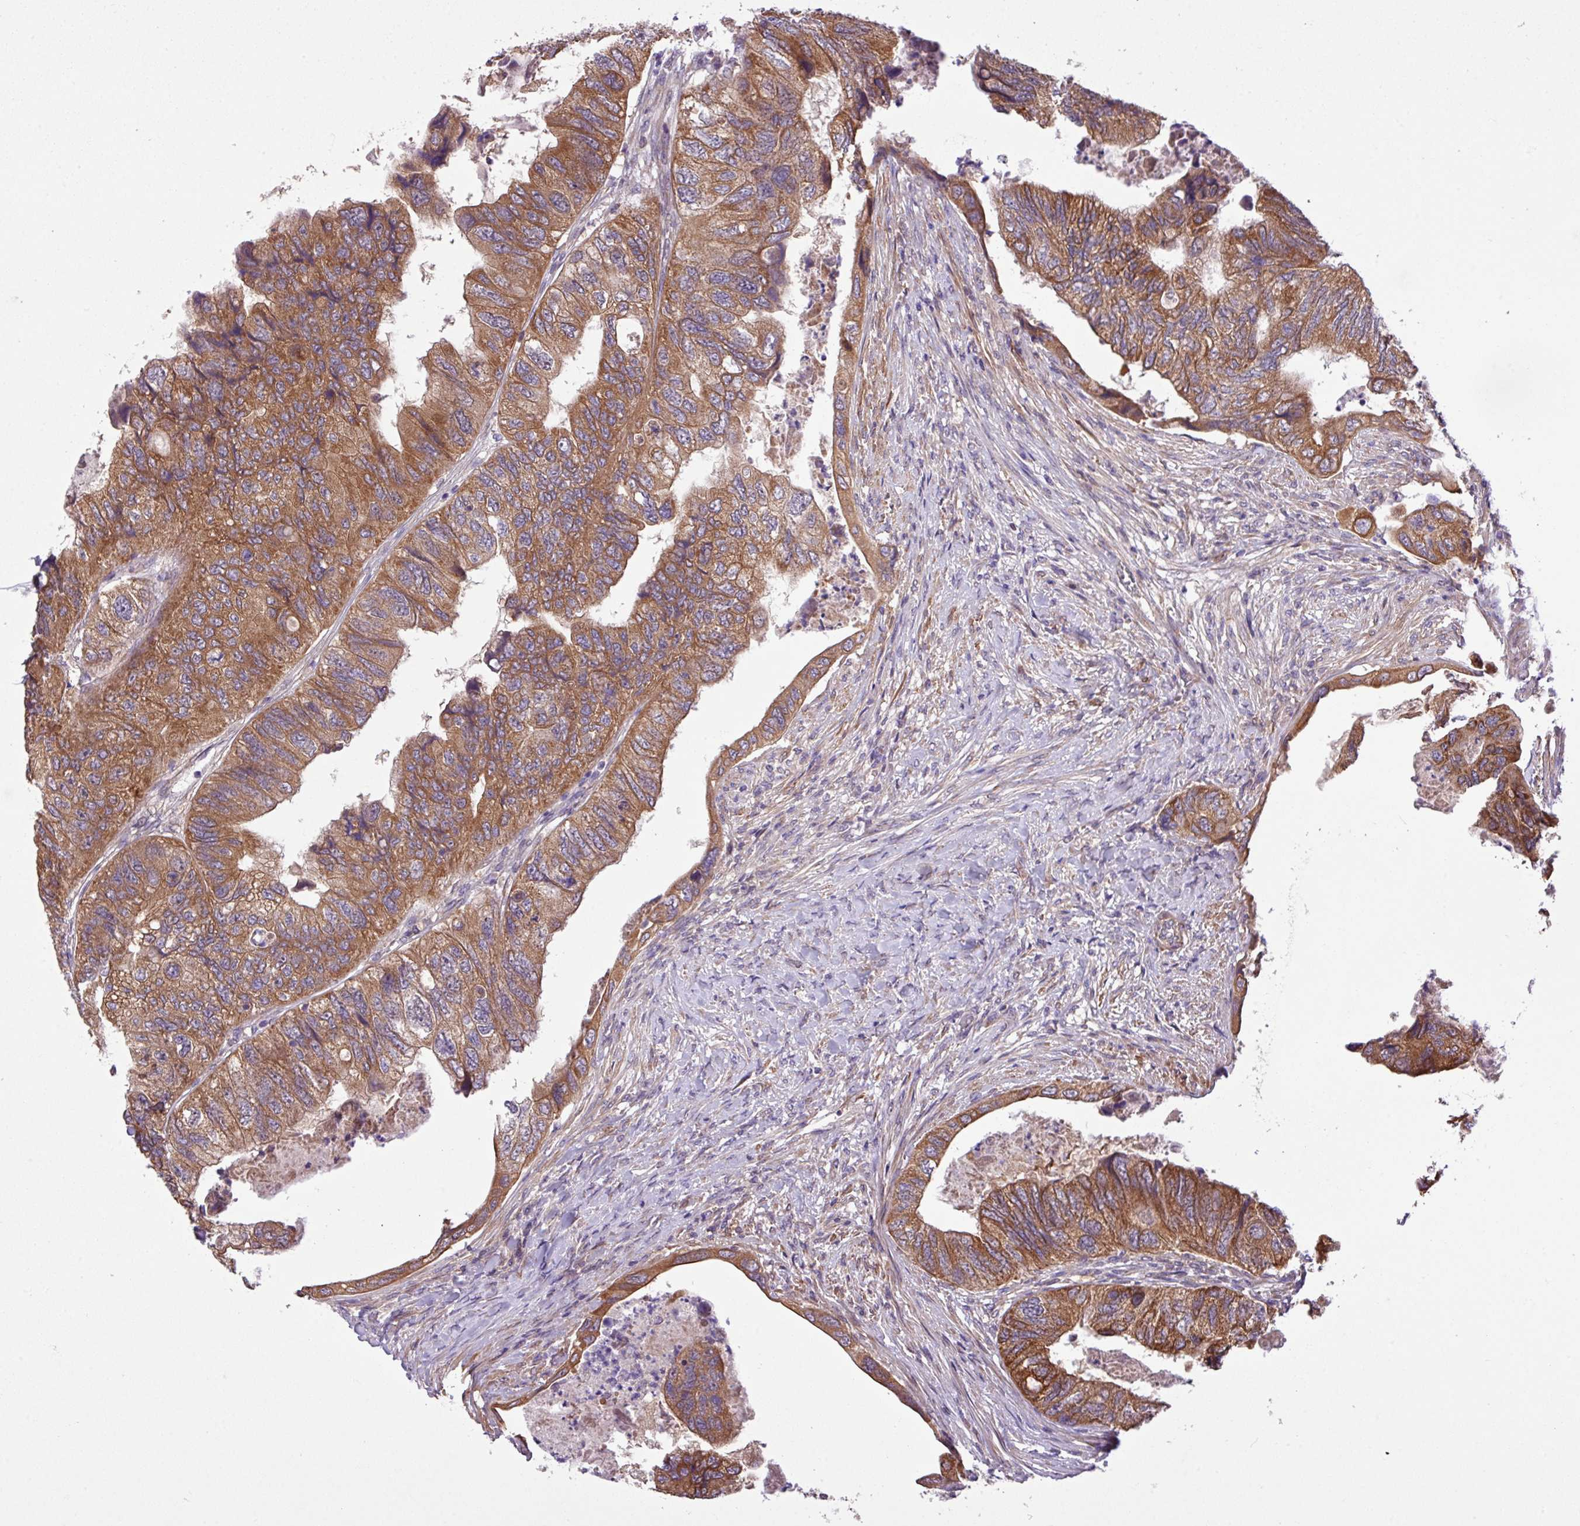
{"staining": {"intensity": "moderate", "quantity": ">75%", "location": "cytoplasmic/membranous"}, "tissue": "colorectal cancer", "cell_type": "Tumor cells", "image_type": "cancer", "snomed": [{"axis": "morphology", "description": "Adenocarcinoma, NOS"}, {"axis": "topography", "description": "Rectum"}], "caption": "Human colorectal adenocarcinoma stained with a brown dye reveals moderate cytoplasmic/membranous positive staining in about >75% of tumor cells.", "gene": "TIMM10B", "patient": {"sex": "male", "age": 63}}